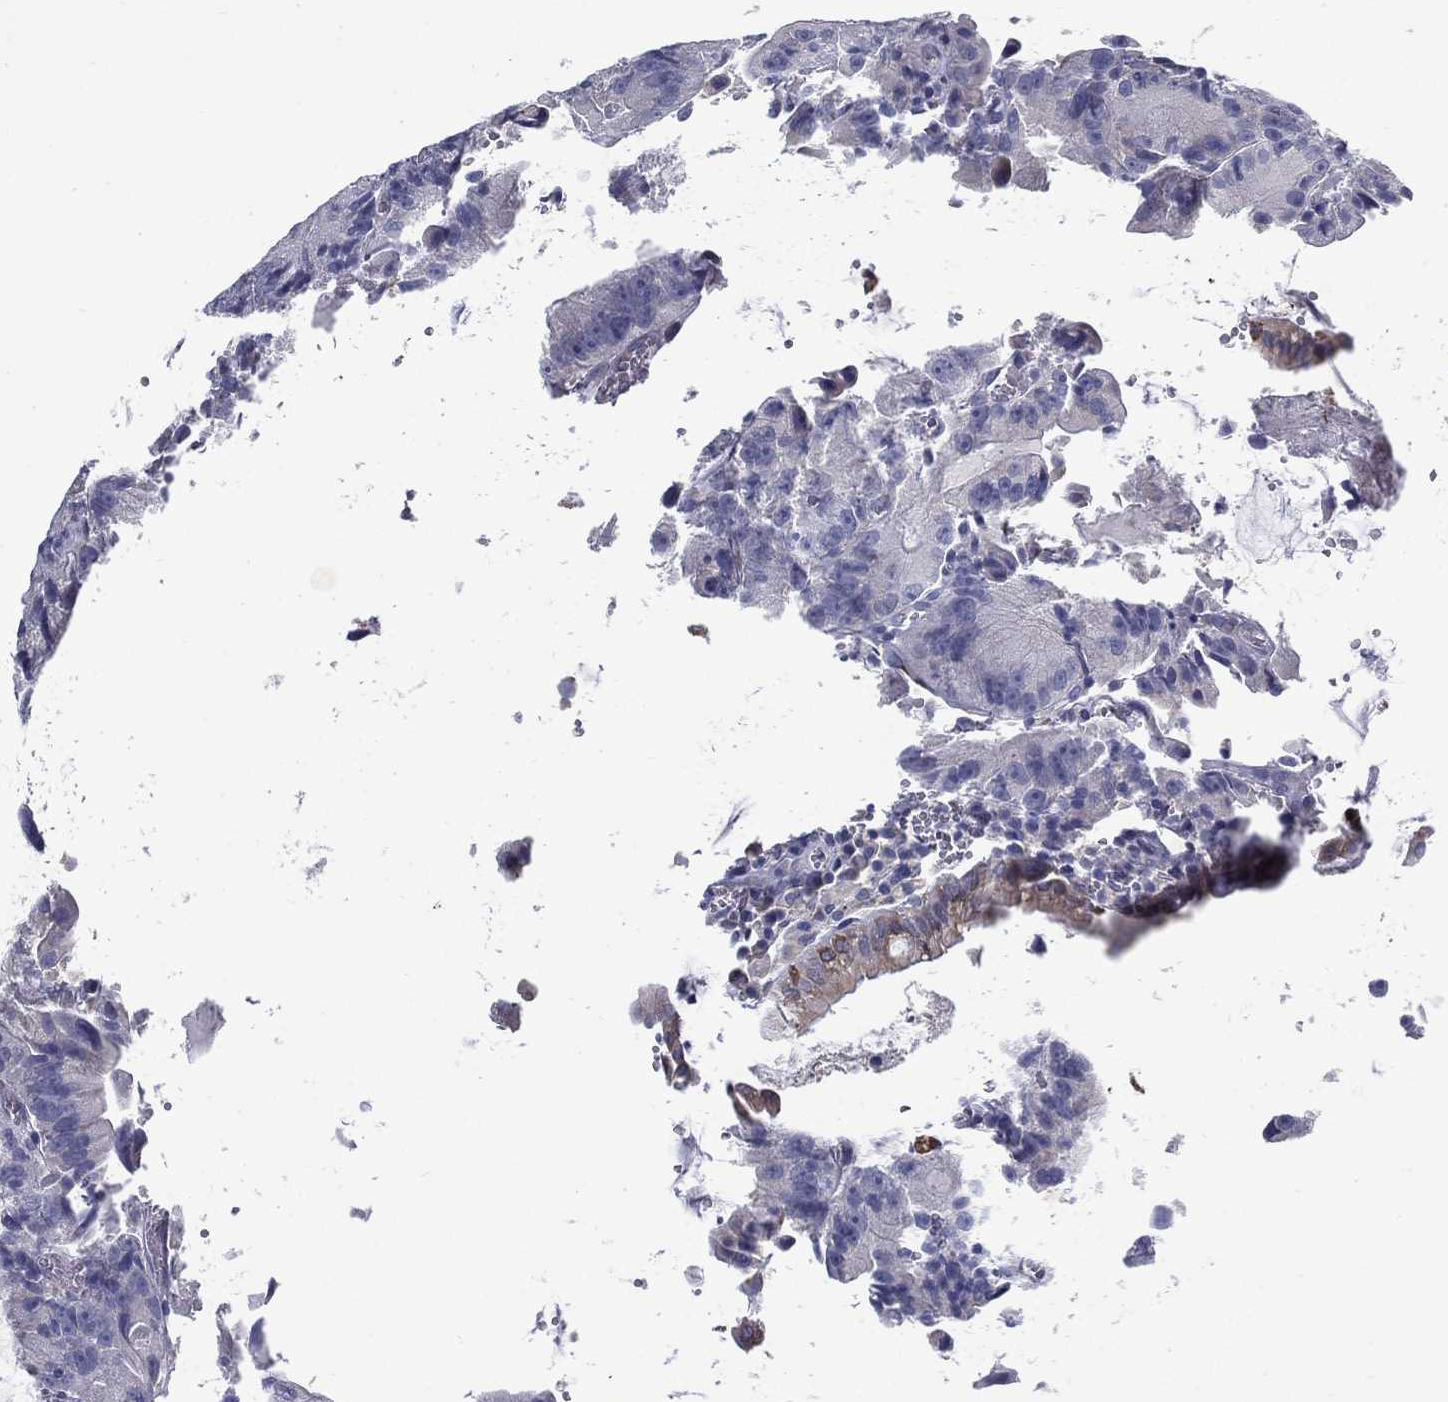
{"staining": {"intensity": "negative", "quantity": "none", "location": "none"}, "tissue": "colorectal cancer", "cell_type": "Tumor cells", "image_type": "cancer", "snomed": [{"axis": "morphology", "description": "Adenocarcinoma, NOS"}, {"axis": "topography", "description": "Colon"}], "caption": "Colorectal cancer was stained to show a protein in brown. There is no significant expression in tumor cells.", "gene": "C19orf18", "patient": {"sex": "female", "age": 86}}